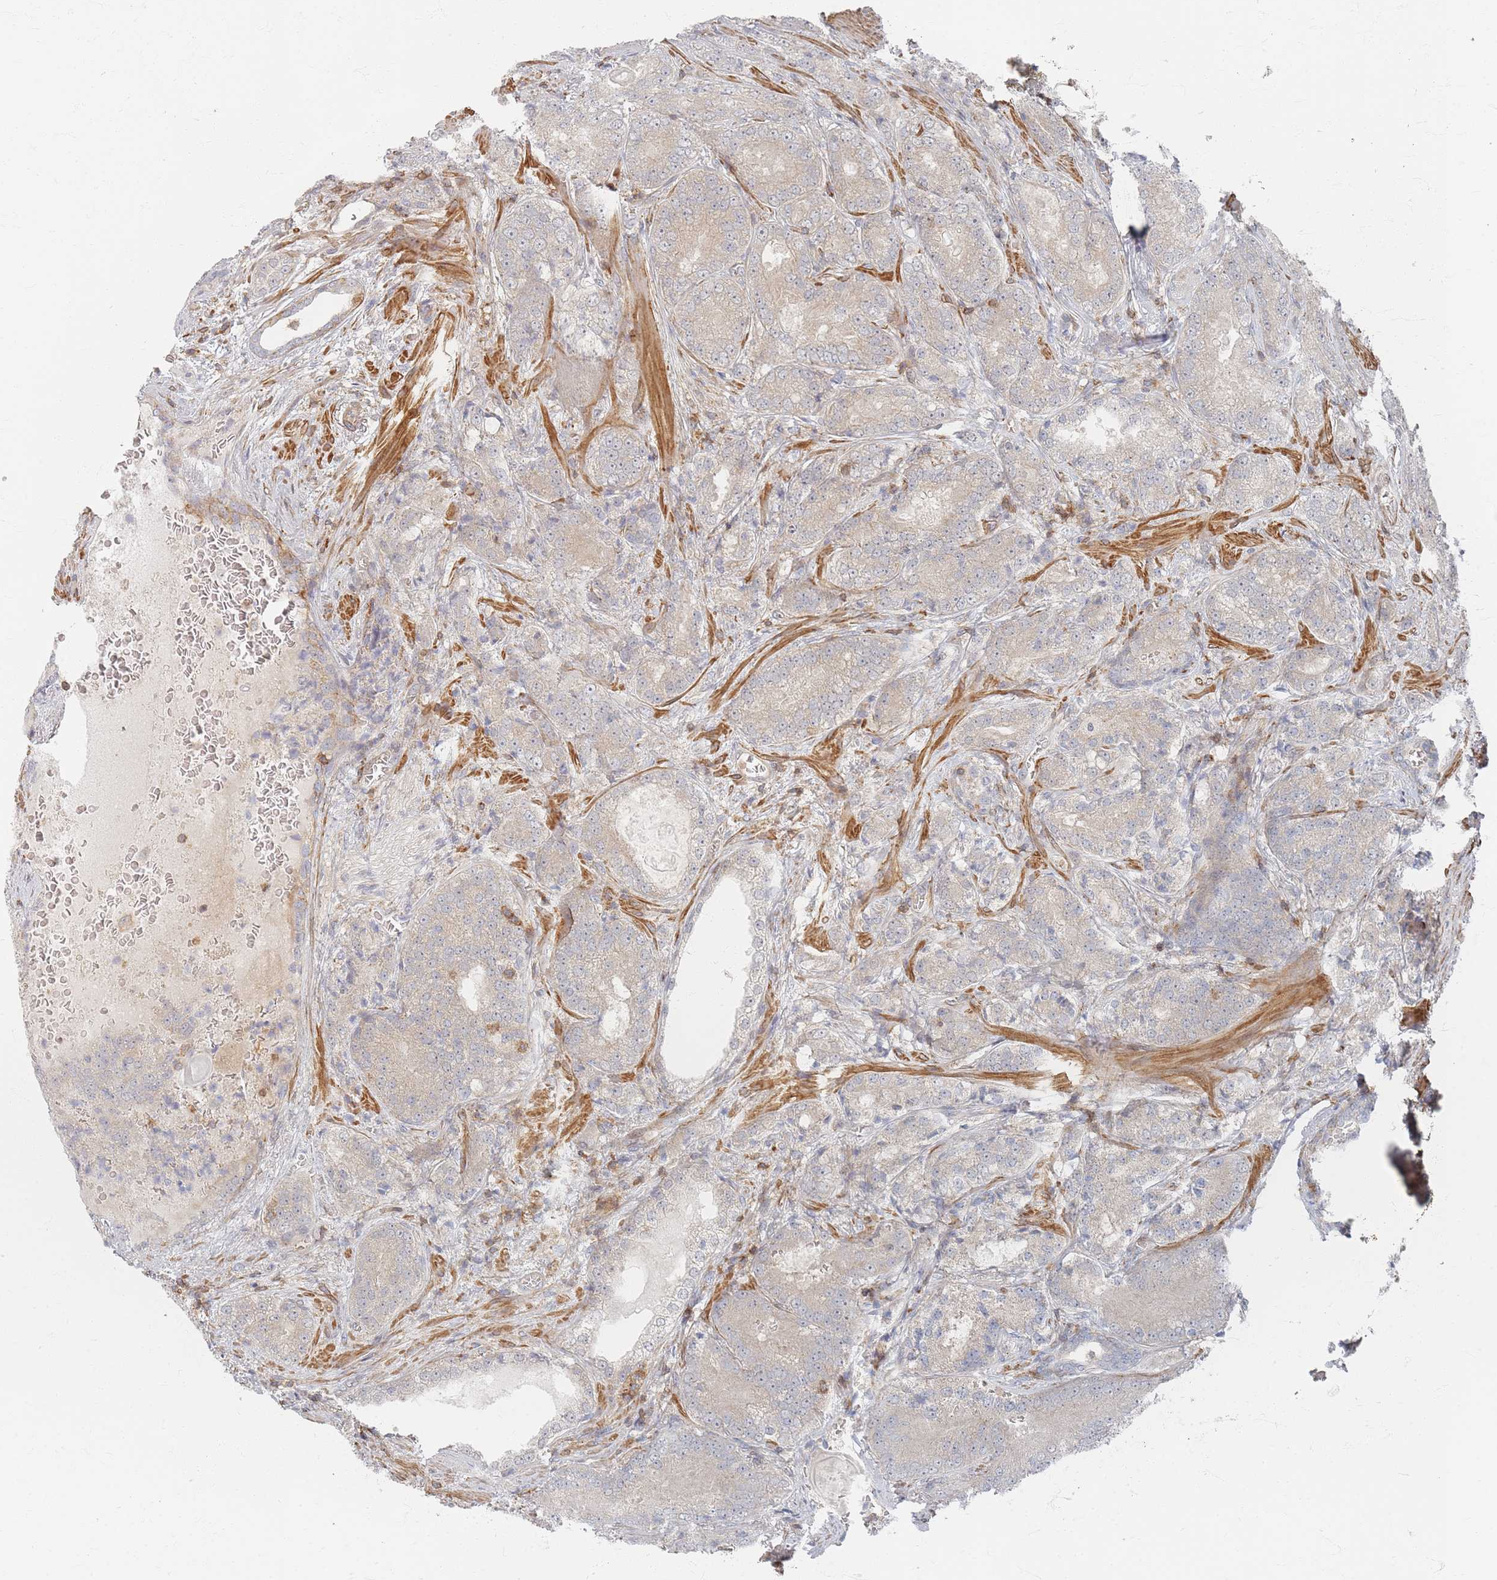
{"staining": {"intensity": "weak", "quantity": "<25%", "location": "cytoplasmic/membranous"}, "tissue": "prostate cancer", "cell_type": "Tumor cells", "image_type": "cancer", "snomed": [{"axis": "morphology", "description": "Adenocarcinoma, High grade"}, {"axis": "topography", "description": "Prostate"}], "caption": "Tumor cells show no significant staining in high-grade adenocarcinoma (prostate).", "gene": "ZNF852", "patient": {"sex": "male", "age": 63}}